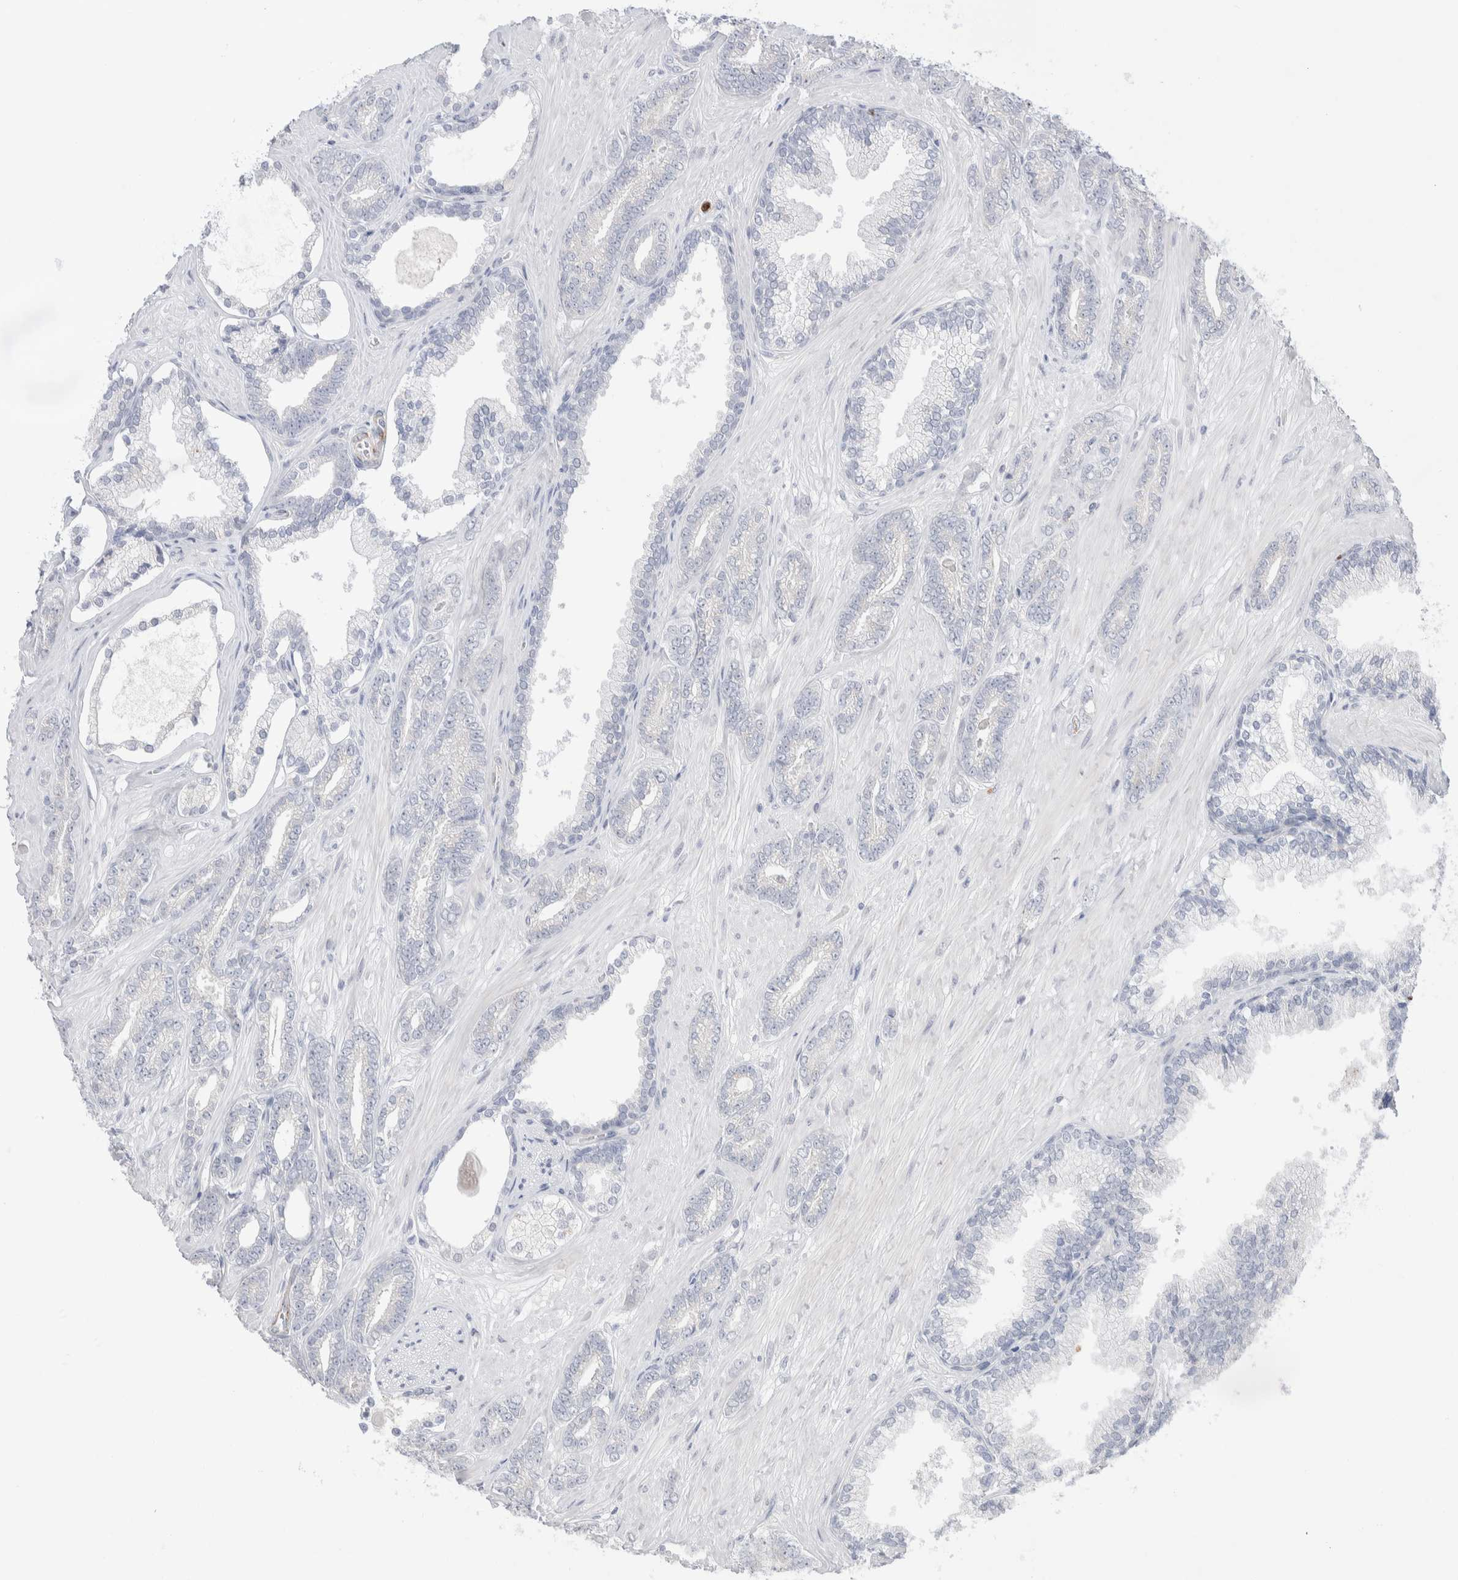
{"staining": {"intensity": "negative", "quantity": "none", "location": "none"}, "tissue": "prostate cancer", "cell_type": "Tumor cells", "image_type": "cancer", "snomed": [{"axis": "morphology", "description": "Adenocarcinoma, Low grade"}, {"axis": "topography", "description": "Prostate"}], "caption": "Immunohistochemical staining of human low-grade adenocarcinoma (prostate) exhibits no significant staining in tumor cells.", "gene": "SEPTIN4", "patient": {"sex": "male", "age": 71}}